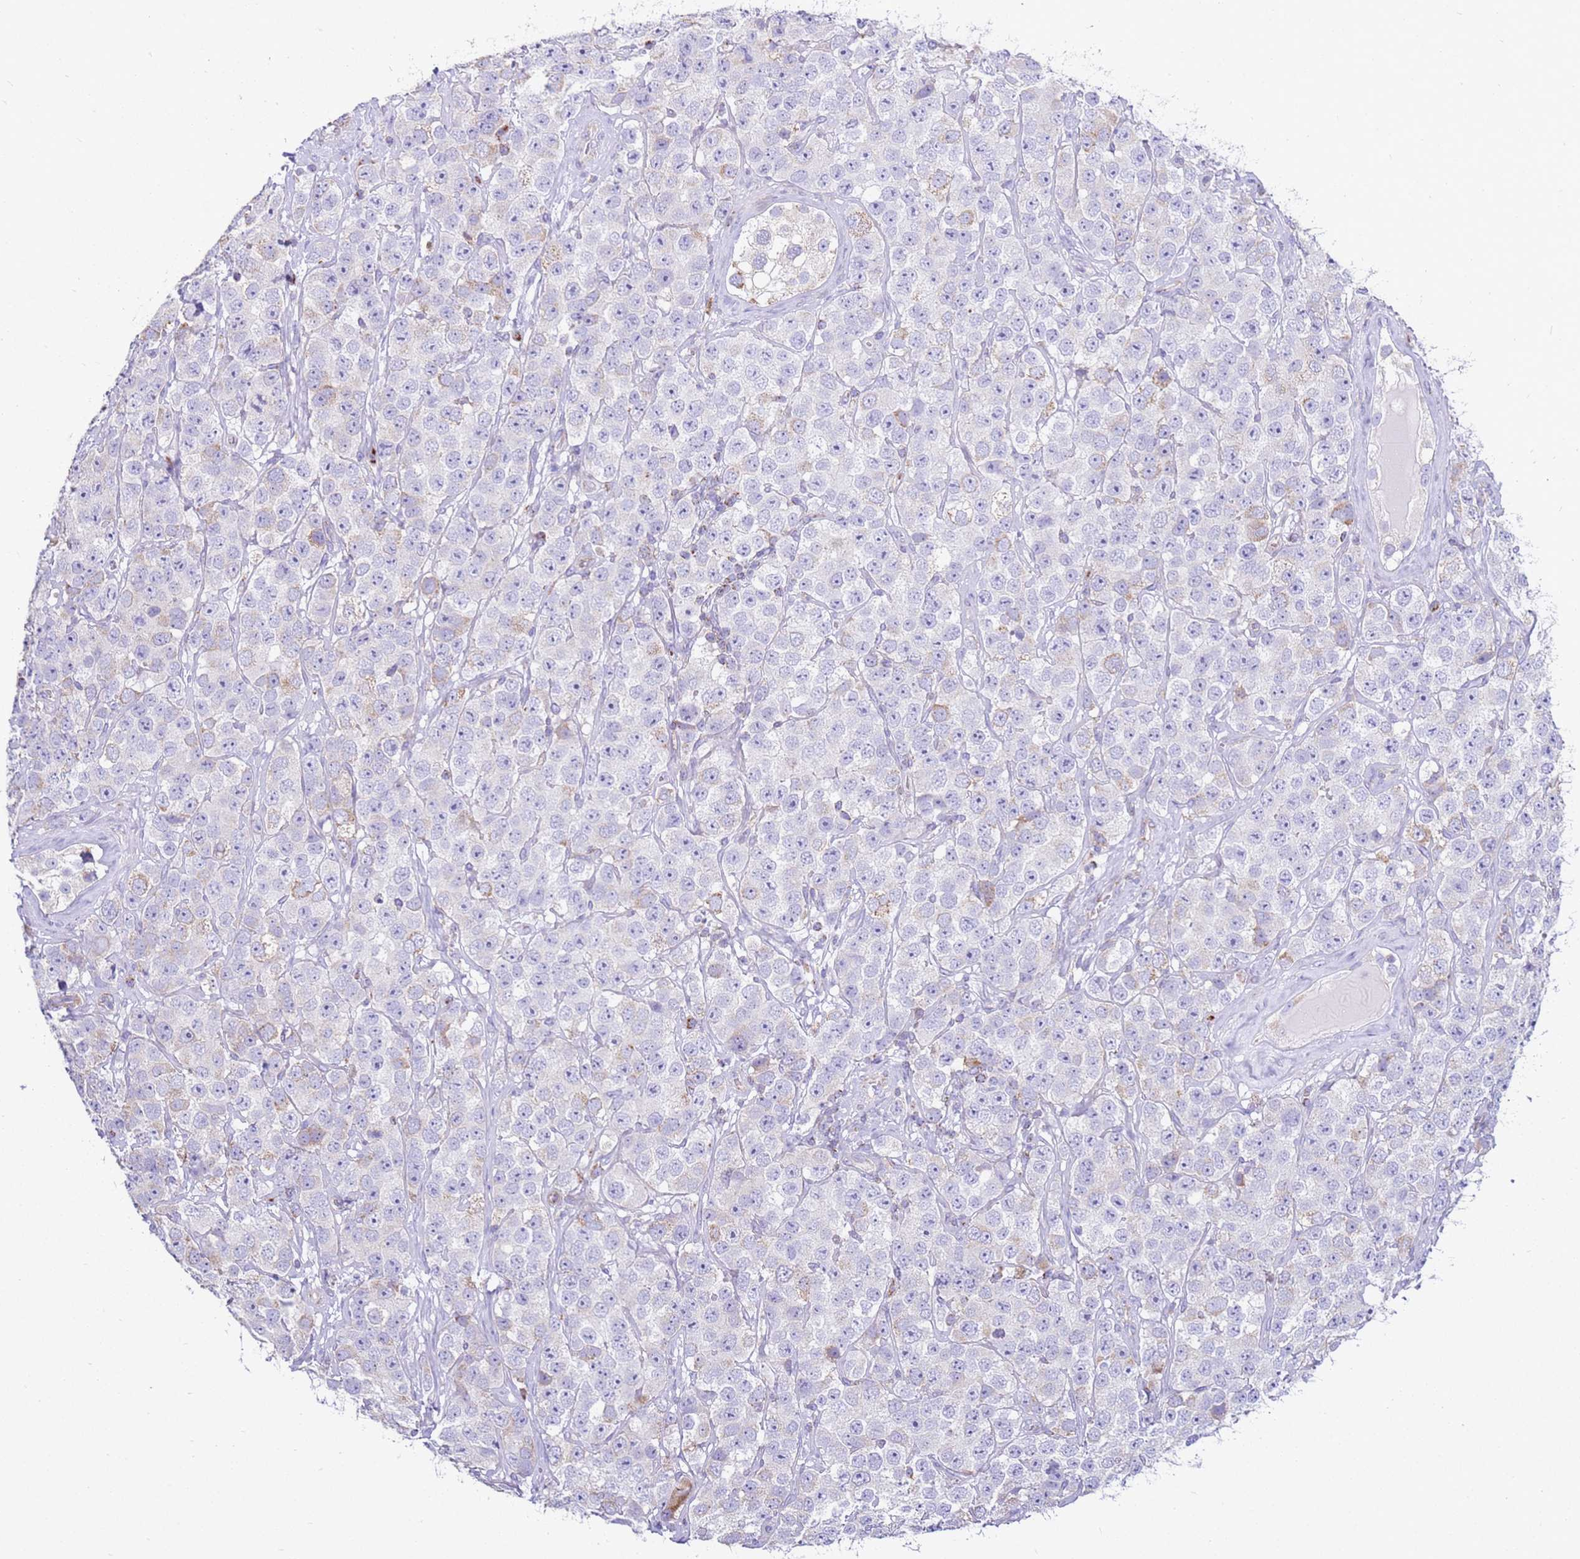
{"staining": {"intensity": "negative", "quantity": "none", "location": "none"}, "tissue": "testis cancer", "cell_type": "Tumor cells", "image_type": "cancer", "snomed": [{"axis": "morphology", "description": "Seminoma, NOS"}, {"axis": "topography", "description": "Testis"}], "caption": "Immunohistochemical staining of testis cancer (seminoma) displays no significant staining in tumor cells. (Brightfield microscopy of DAB immunohistochemistry (IHC) at high magnification).", "gene": "IGF1R", "patient": {"sex": "male", "age": 28}}